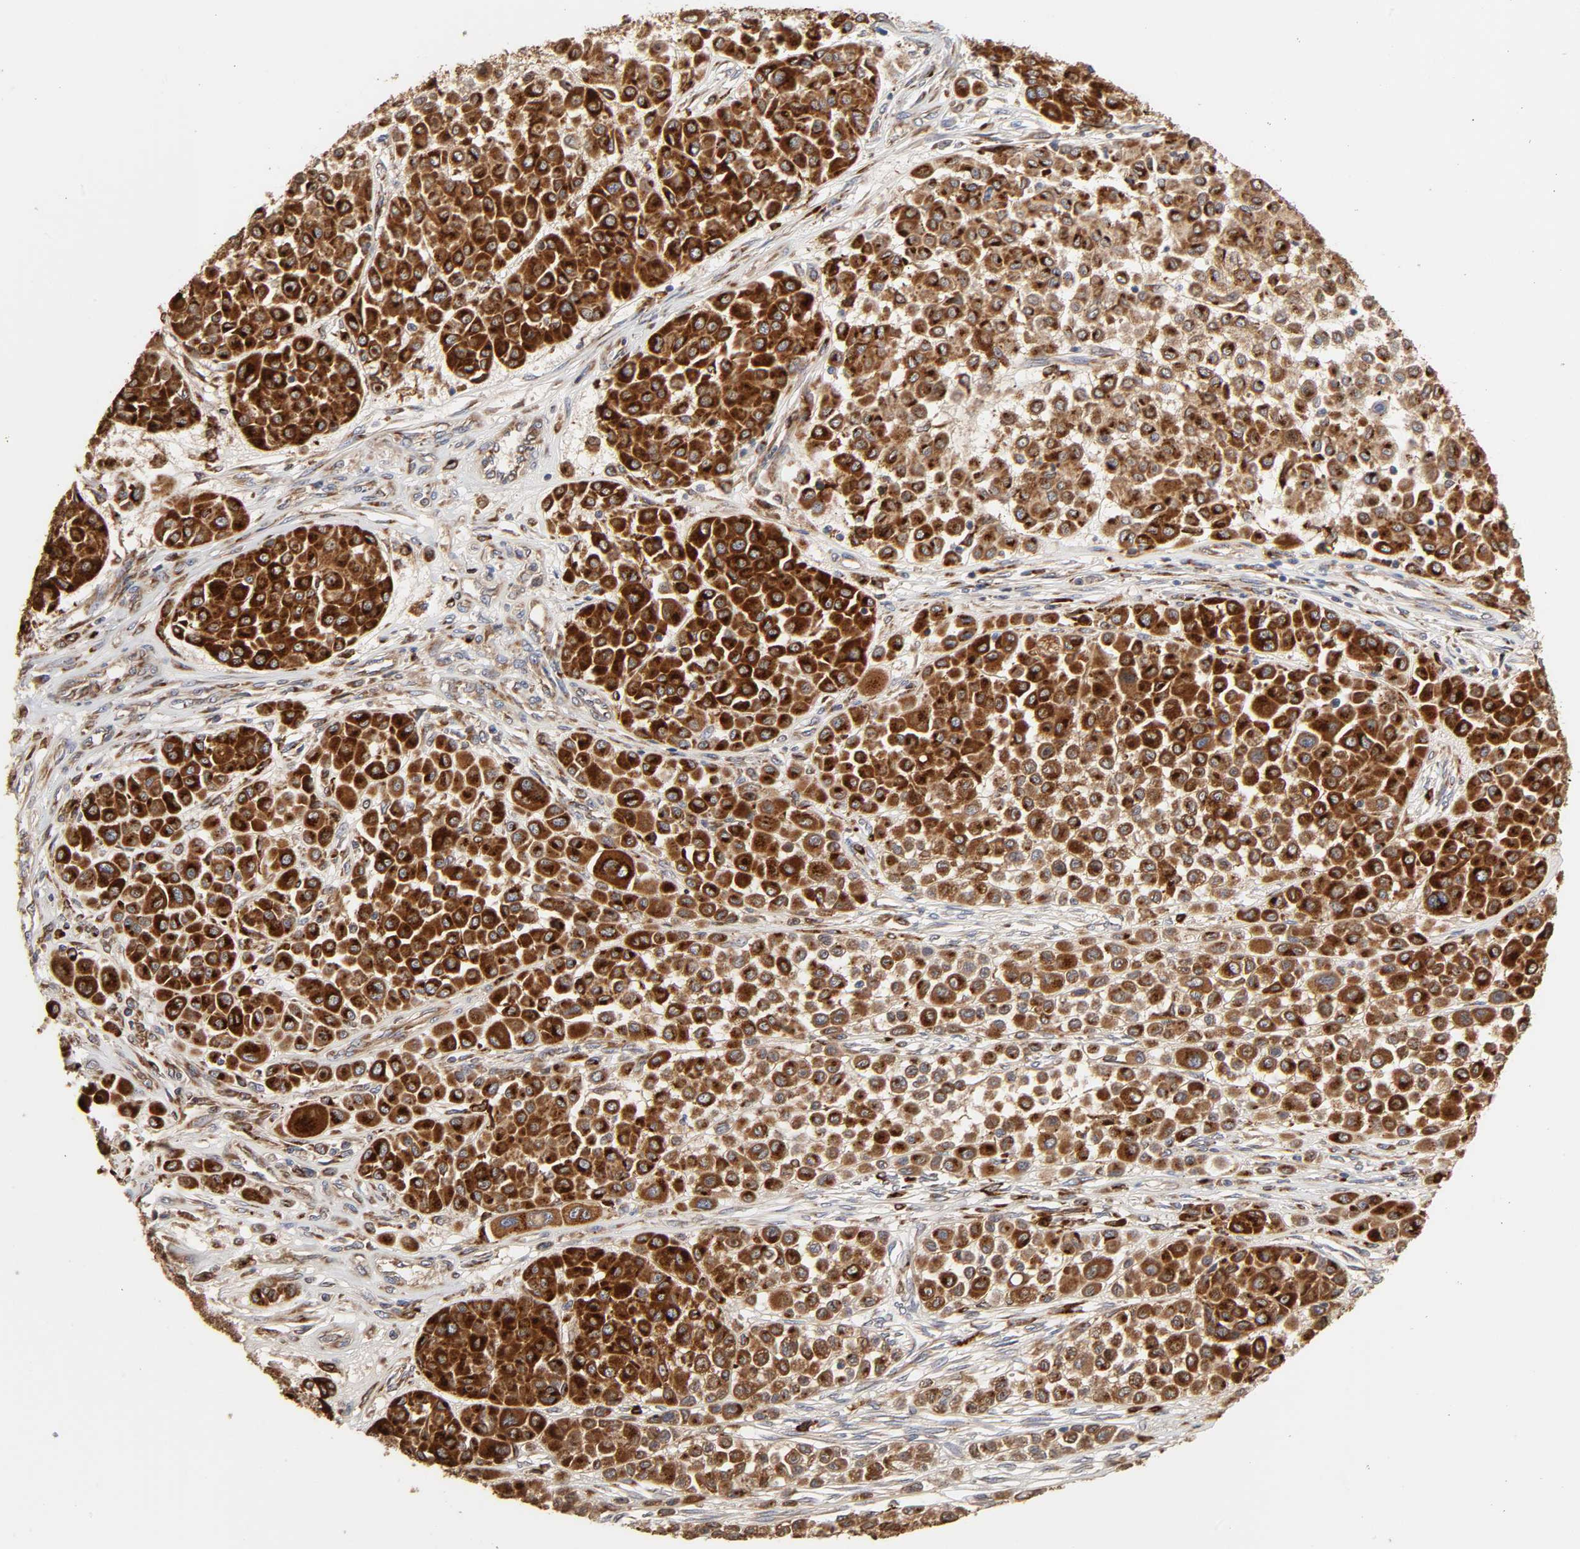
{"staining": {"intensity": "strong", "quantity": ">75%", "location": "cytoplasmic/membranous"}, "tissue": "melanoma", "cell_type": "Tumor cells", "image_type": "cancer", "snomed": [{"axis": "morphology", "description": "Malignant melanoma, Metastatic site"}, {"axis": "topography", "description": "Soft tissue"}], "caption": "Protein expression analysis of malignant melanoma (metastatic site) displays strong cytoplasmic/membranous positivity in about >75% of tumor cells.", "gene": "GNPTG", "patient": {"sex": "male", "age": 41}}